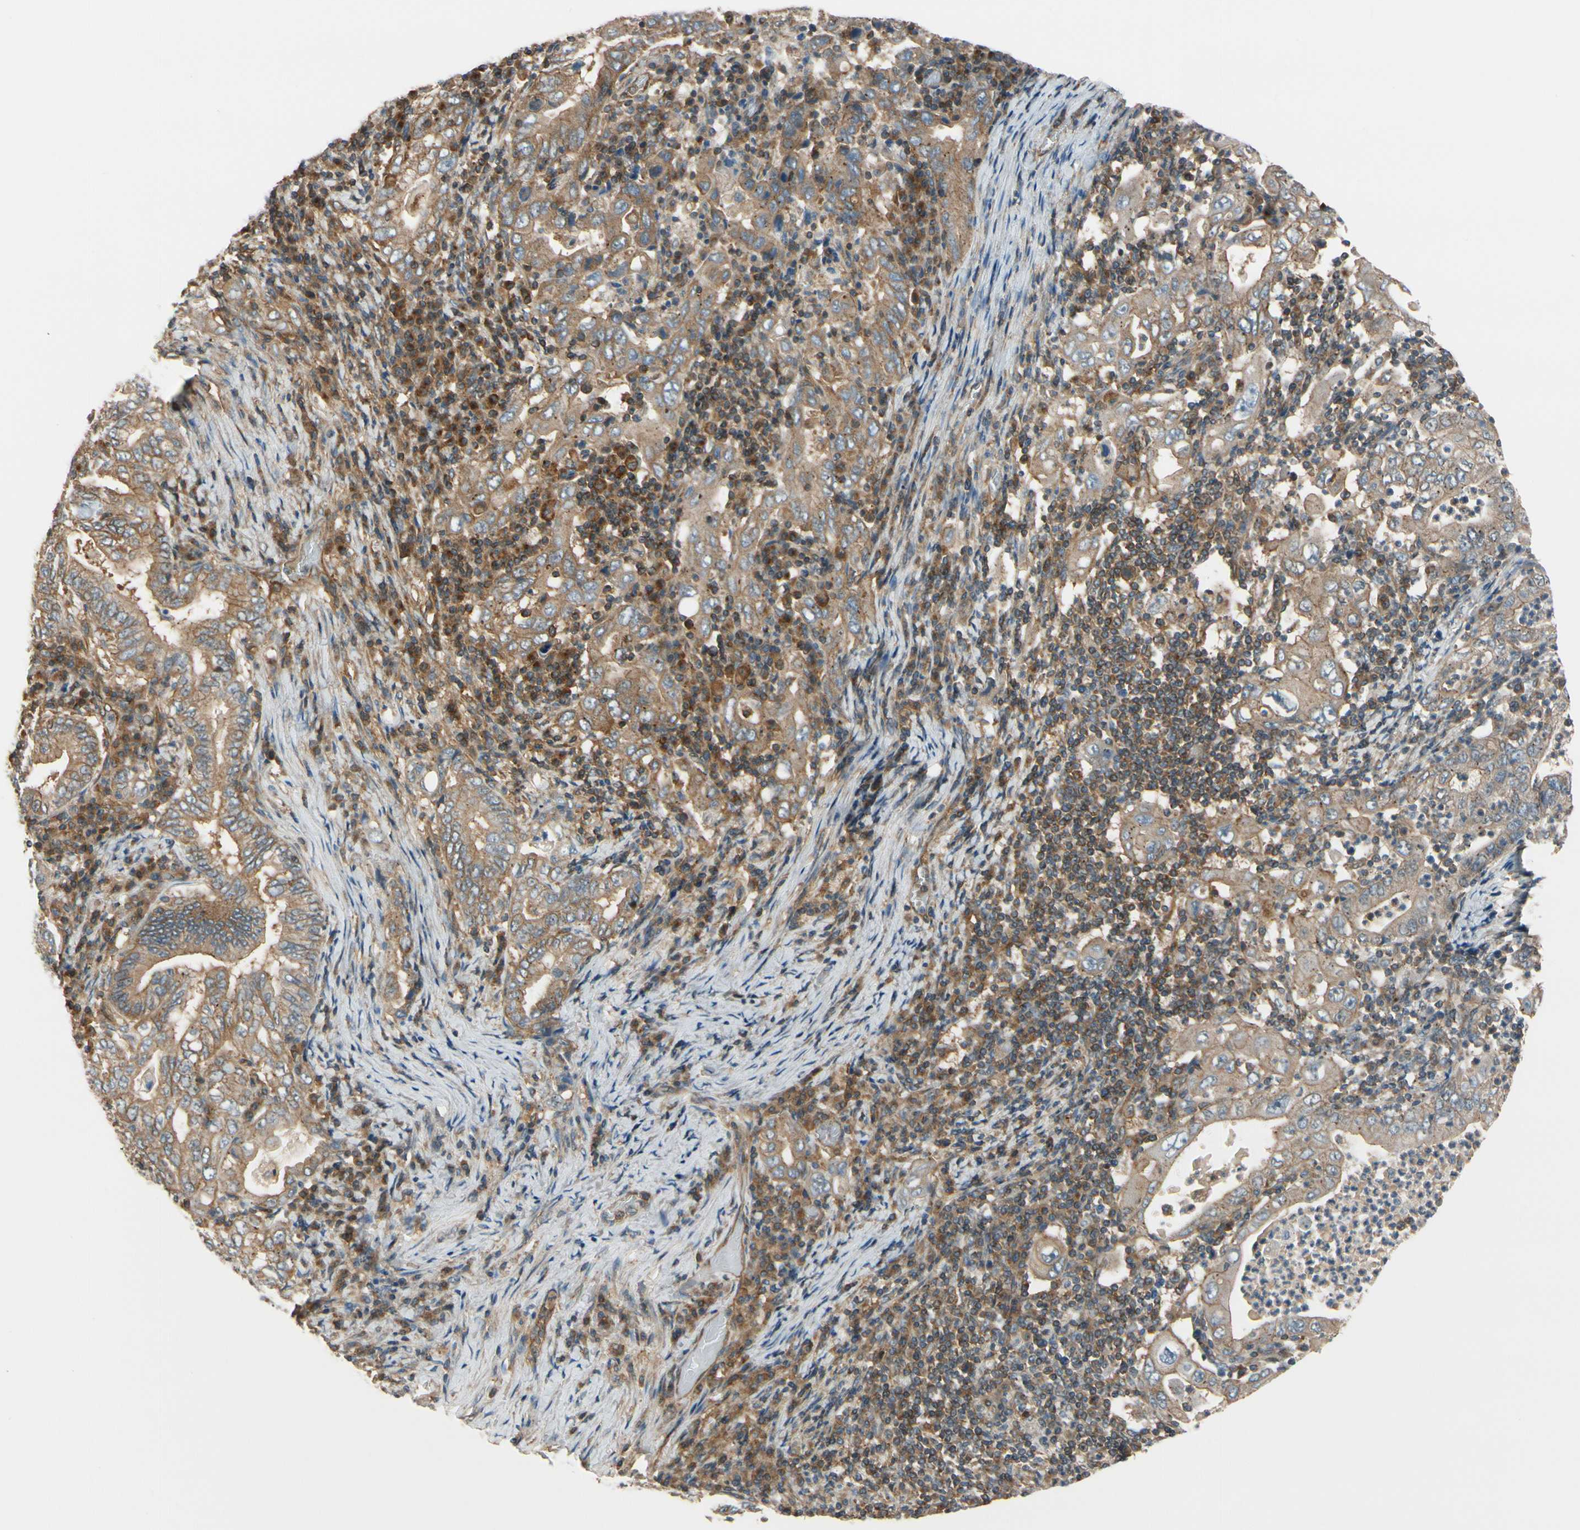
{"staining": {"intensity": "moderate", "quantity": "25%-75%", "location": "cytoplasmic/membranous"}, "tissue": "stomach cancer", "cell_type": "Tumor cells", "image_type": "cancer", "snomed": [{"axis": "morphology", "description": "Normal tissue, NOS"}, {"axis": "morphology", "description": "Adenocarcinoma, NOS"}, {"axis": "topography", "description": "Esophagus"}, {"axis": "topography", "description": "Stomach, upper"}, {"axis": "topography", "description": "Peripheral nerve tissue"}], "caption": "Immunohistochemical staining of human adenocarcinoma (stomach) displays medium levels of moderate cytoplasmic/membranous protein staining in approximately 25%-75% of tumor cells. (brown staining indicates protein expression, while blue staining denotes nuclei).", "gene": "EPS15", "patient": {"sex": "male", "age": 62}}